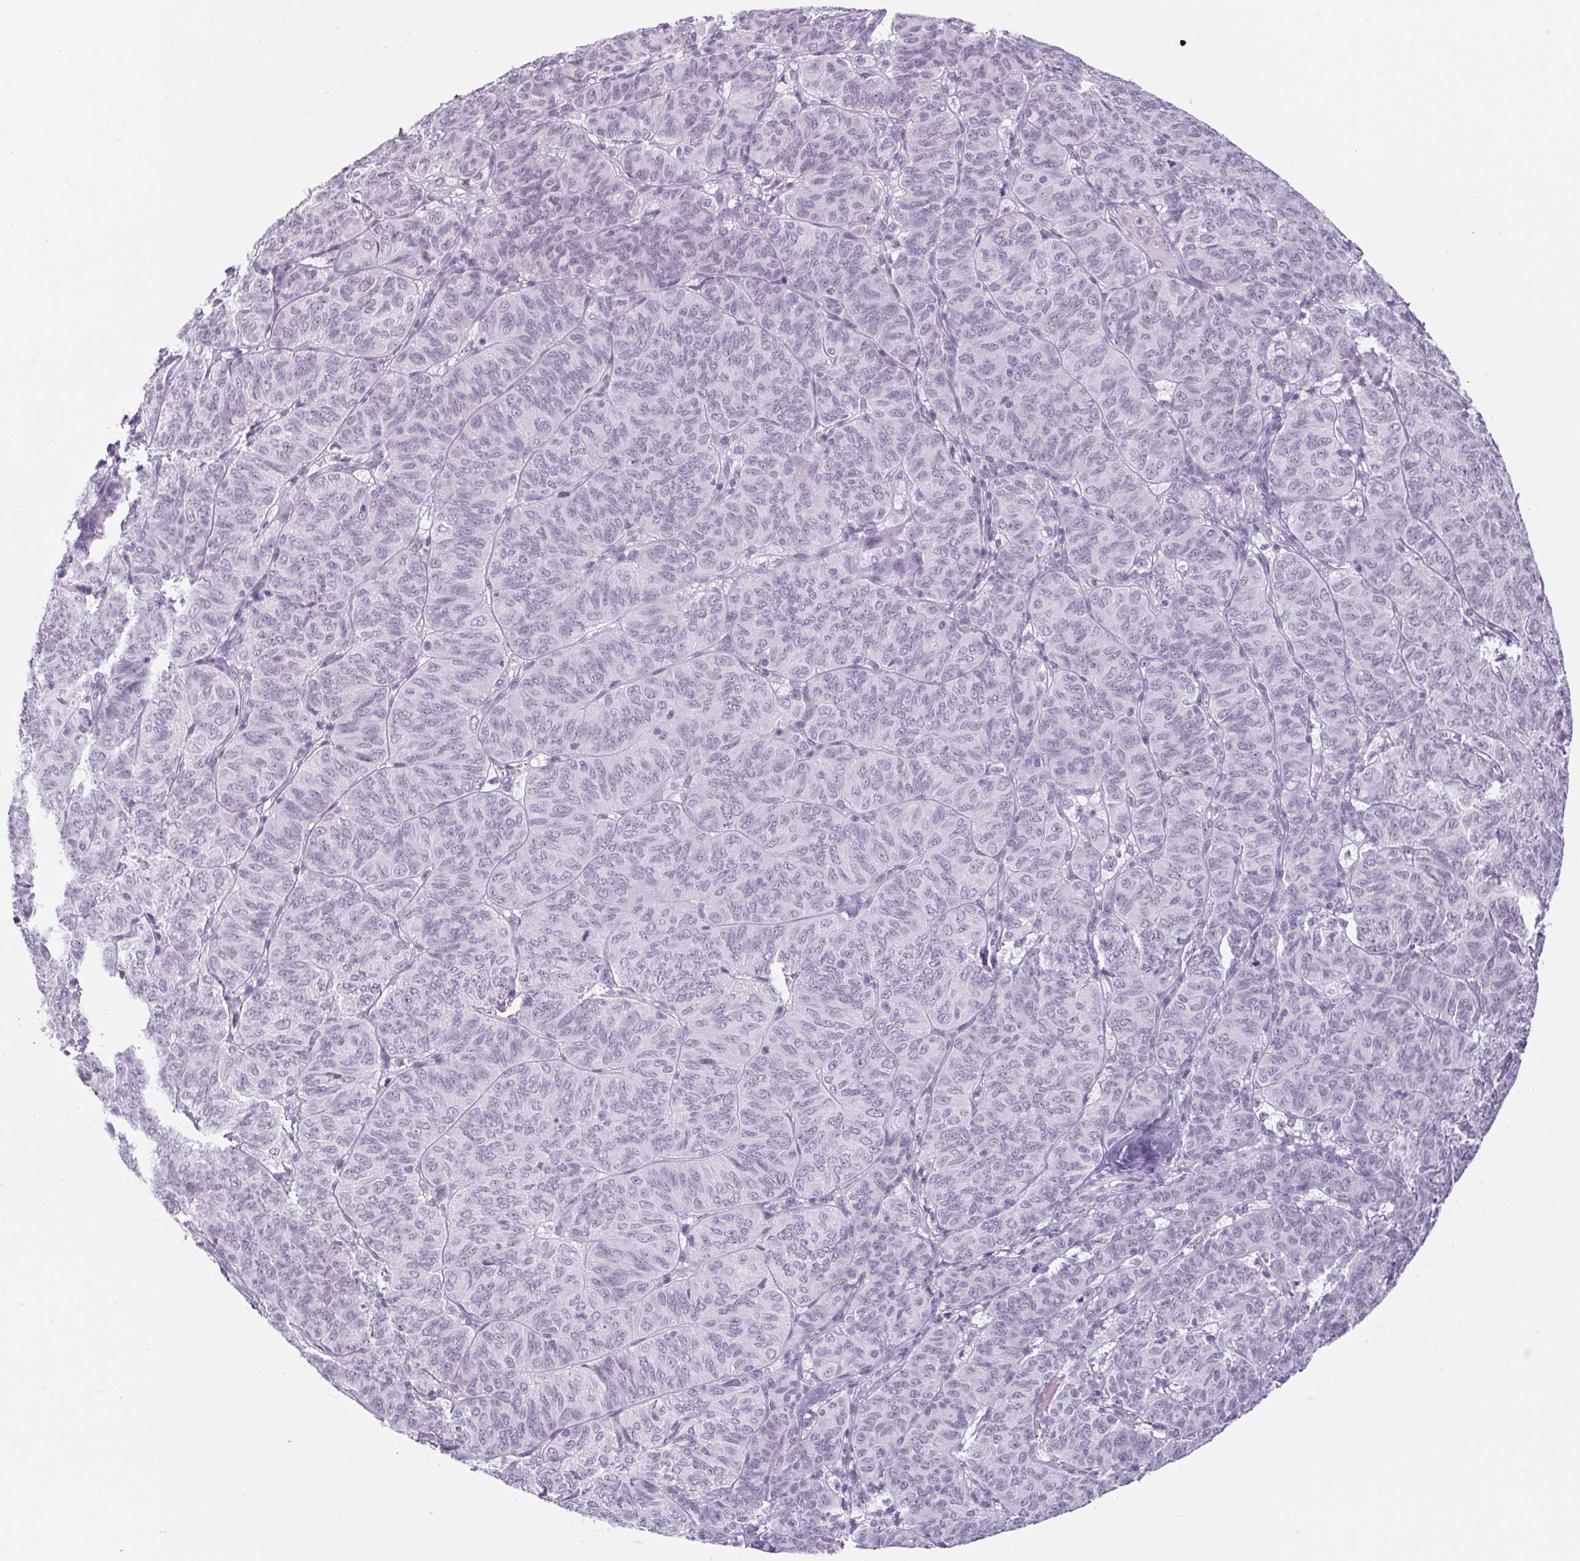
{"staining": {"intensity": "negative", "quantity": "none", "location": "none"}, "tissue": "ovarian cancer", "cell_type": "Tumor cells", "image_type": "cancer", "snomed": [{"axis": "morphology", "description": "Carcinoma, endometroid"}, {"axis": "topography", "description": "Ovary"}], "caption": "Image shows no protein positivity in tumor cells of endometroid carcinoma (ovarian) tissue. Nuclei are stained in blue.", "gene": "BCAS1", "patient": {"sex": "female", "age": 80}}